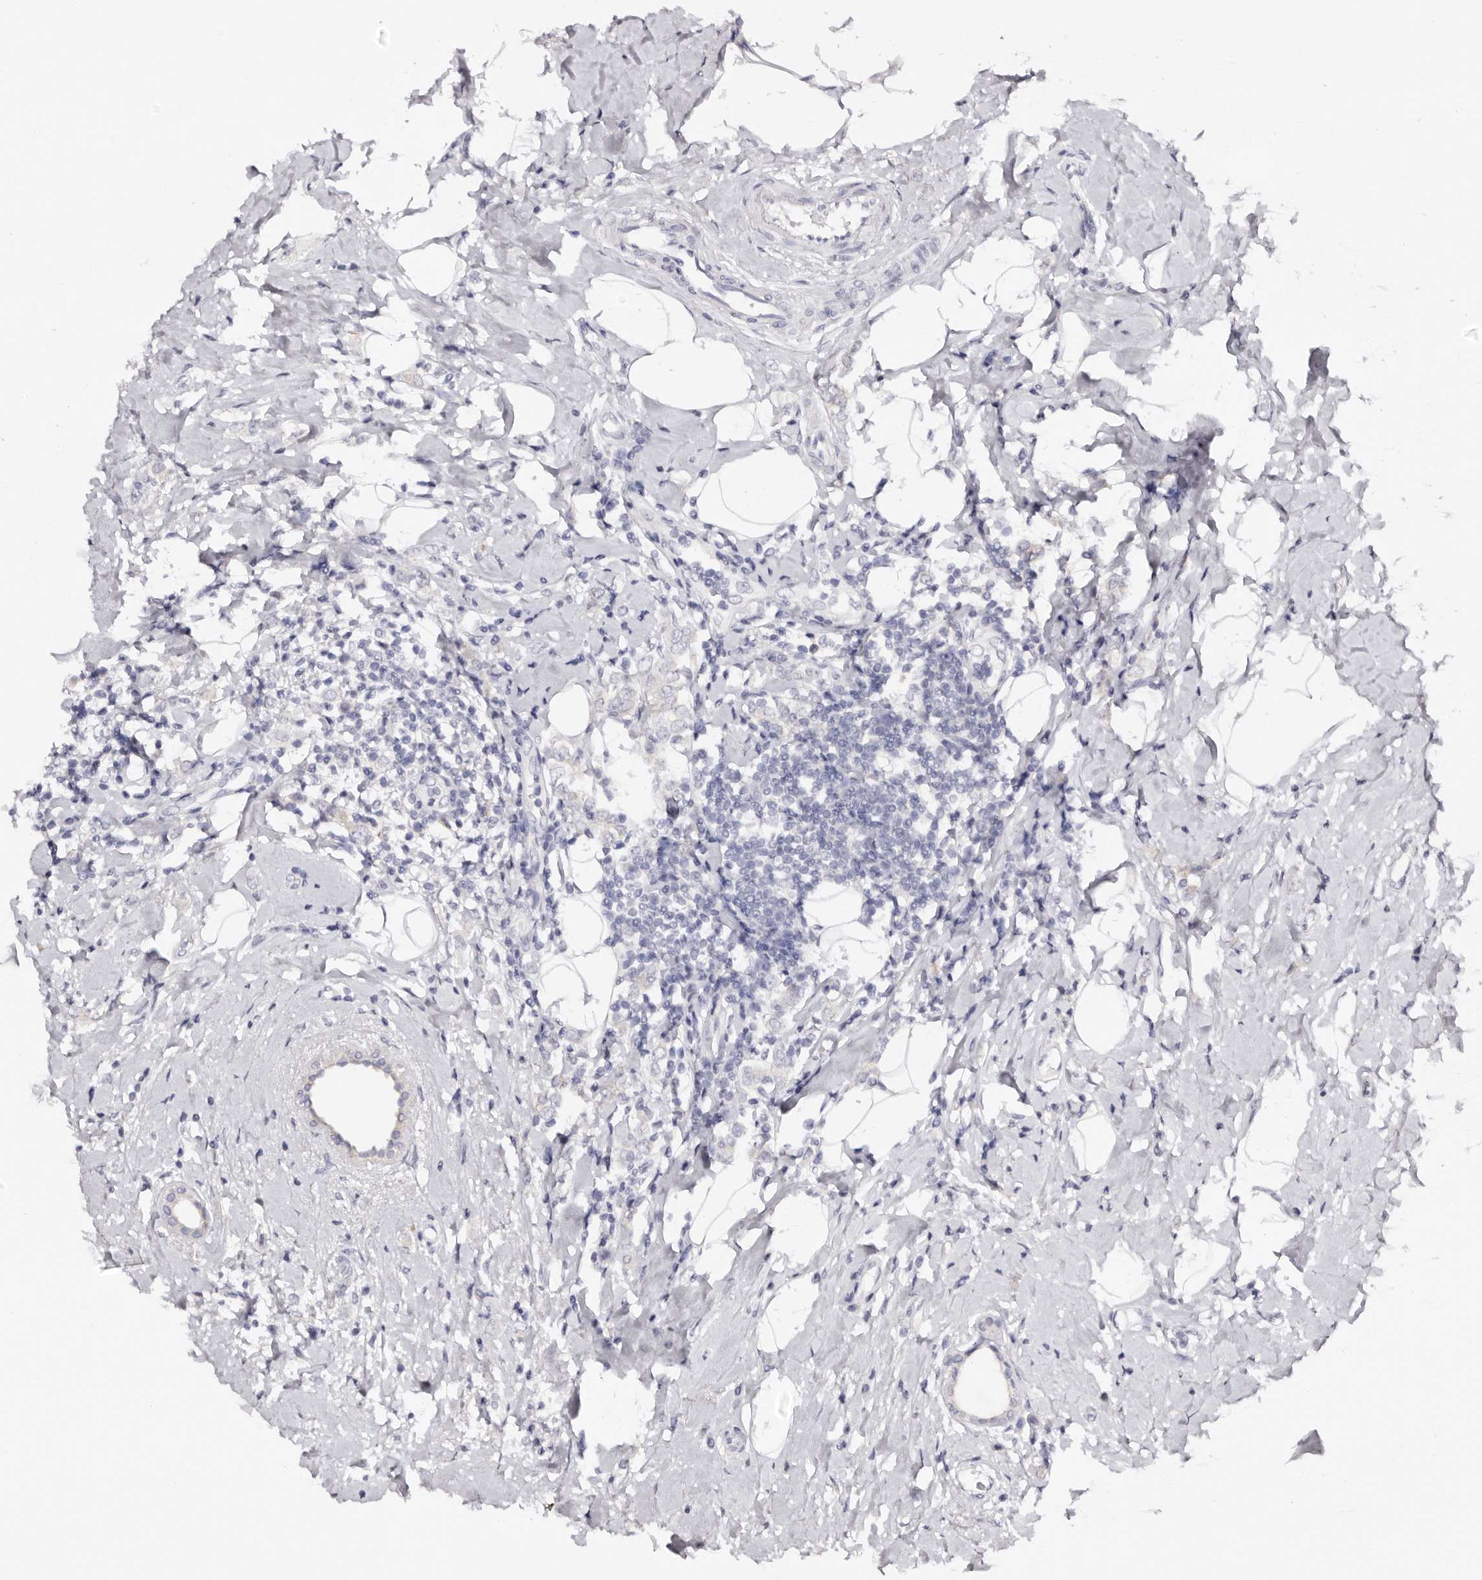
{"staining": {"intensity": "negative", "quantity": "none", "location": "none"}, "tissue": "breast cancer", "cell_type": "Tumor cells", "image_type": "cancer", "snomed": [{"axis": "morphology", "description": "Lobular carcinoma"}, {"axis": "topography", "description": "Breast"}], "caption": "High power microscopy micrograph of an IHC histopathology image of breast cancer (lobular carcinoma), revealing no significant staining in tumor cells.", "gene": "ROM1", "patient": {"sex": "female", "age": 47}}